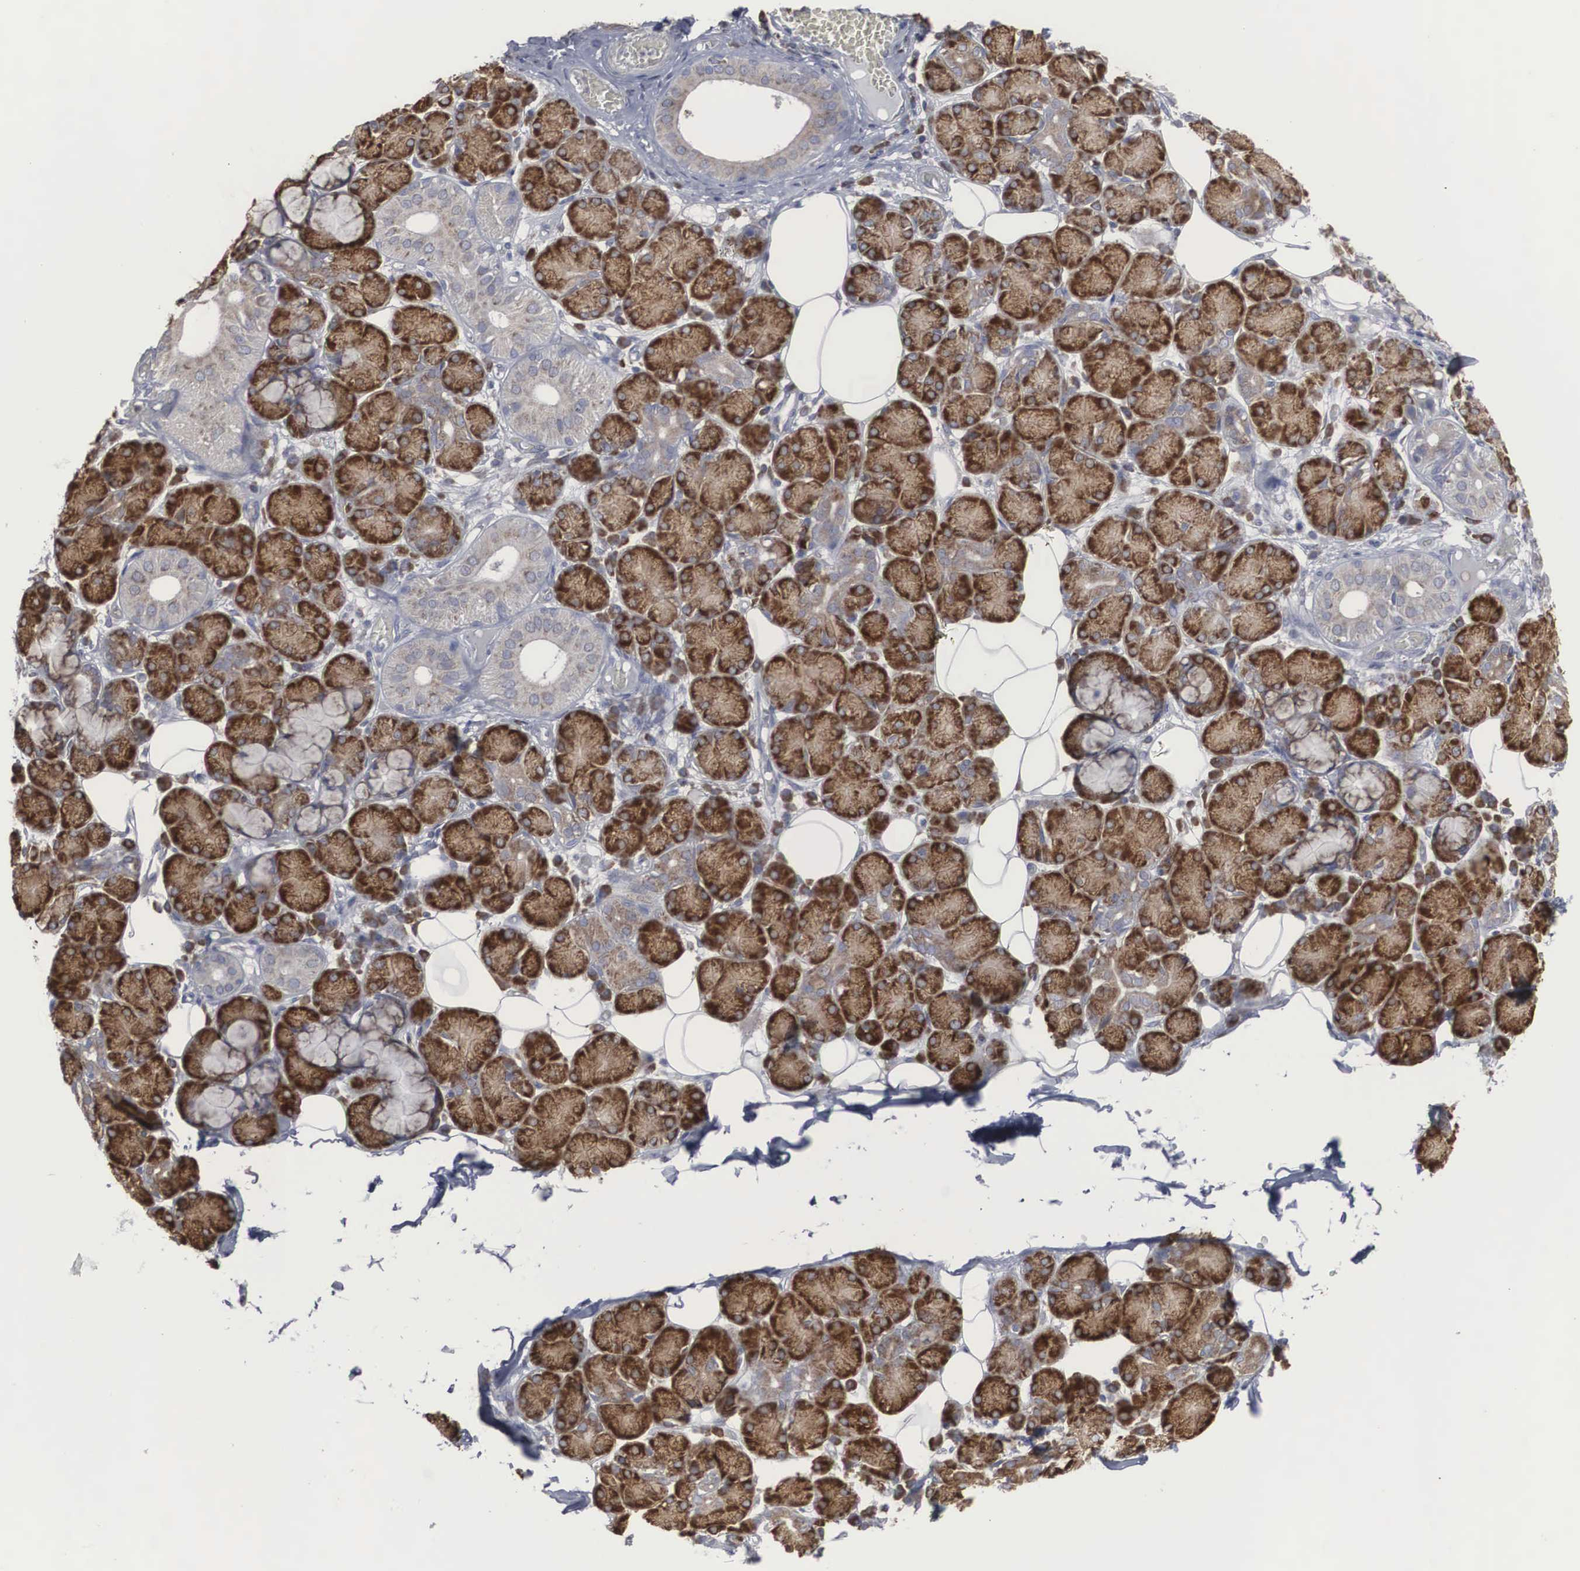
{"staining": {"intensity": "strong", "quantity": "25%-75%", "location": "cytoplasmic/membranous"}, "tissue": "salivary gland", "cell_type": "Glandular cells", "image_type": "normal", "snomed": [{"axis": "morphology", "description": "Normal tissue, NOS"}, {"axis": "topography", "description": "Salivary gland"}], "caption": "Salivary gland stained for a protein (brown) reveals strong cytoplasmic/membranous positive staining in approximately 25%-75% of glandular cells.", "gene": "CTAGE15", "patient": {"sex": "male", "age": 54}}